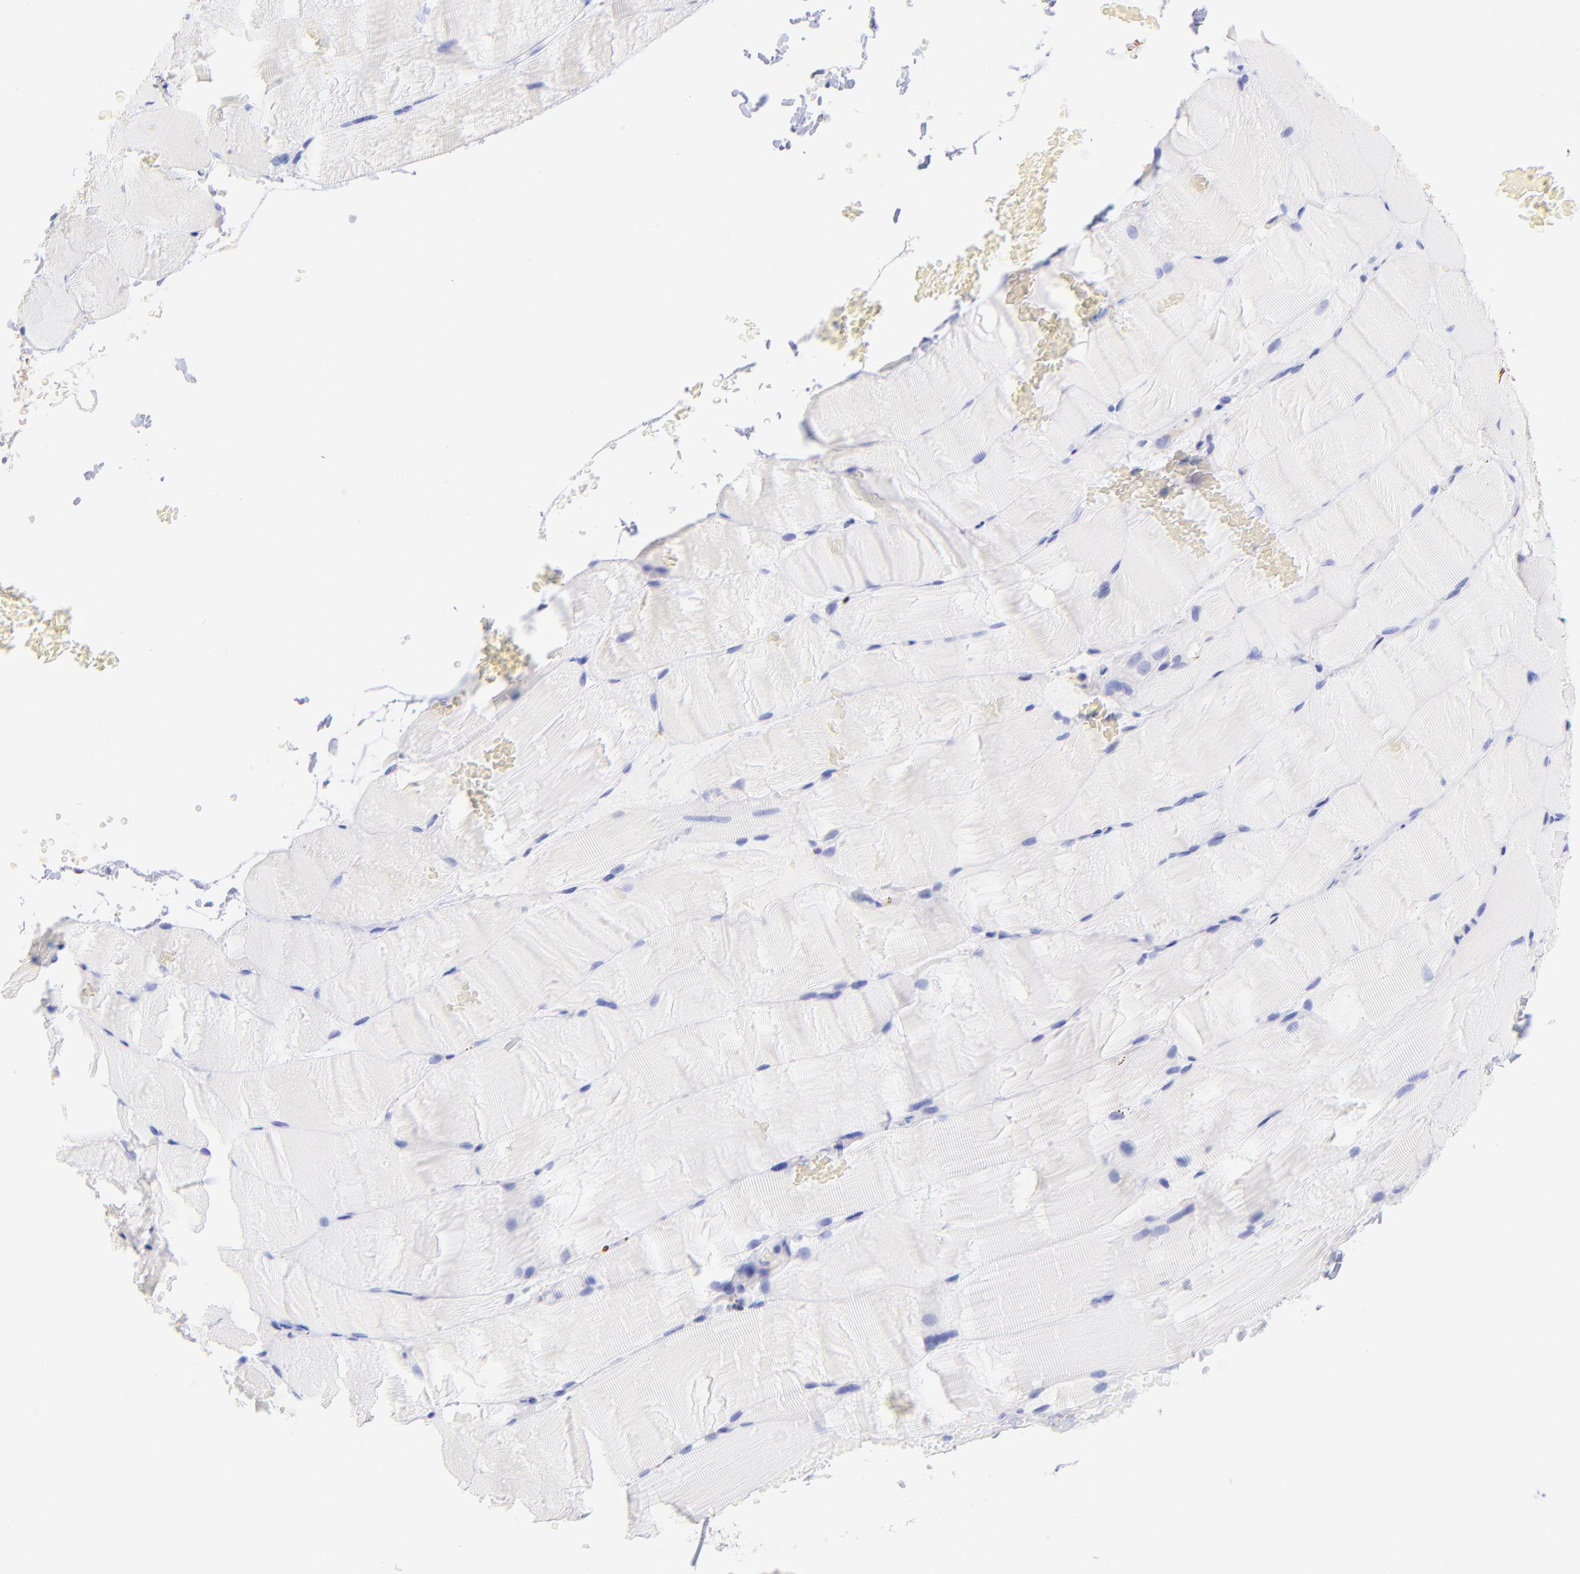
{"staining": {"intensity": "negative", "quantity": "none", "location": "none"}, "tissue": "skeletal muscle", "cell_type": "Myocytes", "image_type": "normal", "snomed": [{"axis": "morphology", "description": "Normal tissue, NOS"}, {"axis": "topography", "description": "Skeletal muscle"}], "caption": "This is a micrograph of IHC staining of normal skeletal muscle, which shows no expression in myocytes. (DAB immunohistochemistry (IHC) visualized using brightfield microscopy, high magnification).", "gene": "SPARC", "patient": {"sex": "female", "age": 37}}